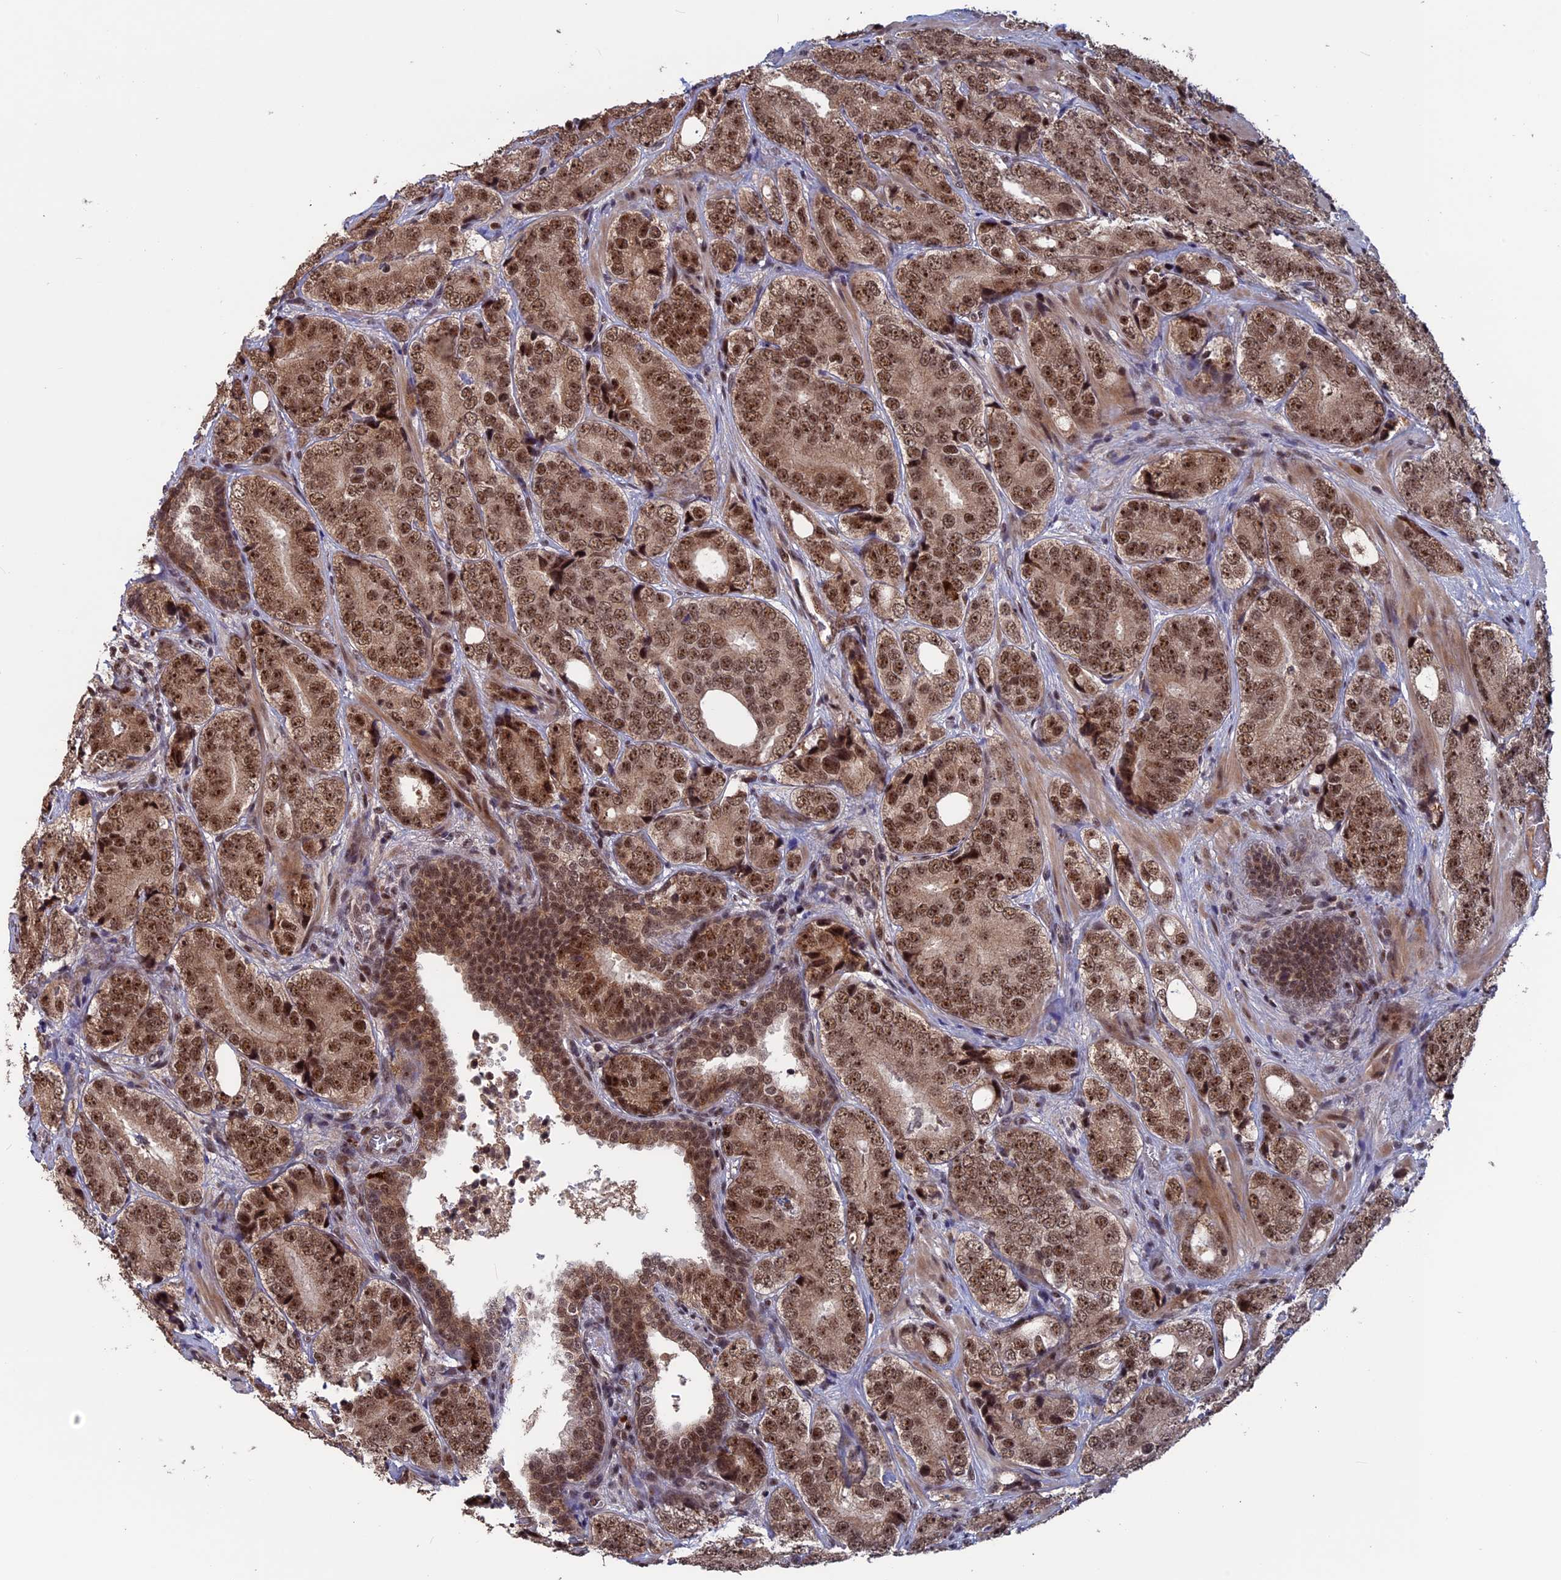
{"staining": {"intensity": "moderate", "quantity": ">75%", "location": "cytoplasmic/membranous,nuclear"}, "tissue": "prostate cancer", "cell_type": "Tumor cells", "image_type": "cancer", "snomed": [{"axis": "morphology", "description": "Adenocarcinoma, High grade"}, {"axis": "topography", "description": "Prostate"}], "caption": "Adenocarcinoma (high-grade) (prostate) stained with a brown dye displays moderate cytoplasmic/membranous and nuclear positive staining in approximately >75% of tumor cells.", "gene": "CACTIN", "patient": {"sex": "male", "age": 56}}